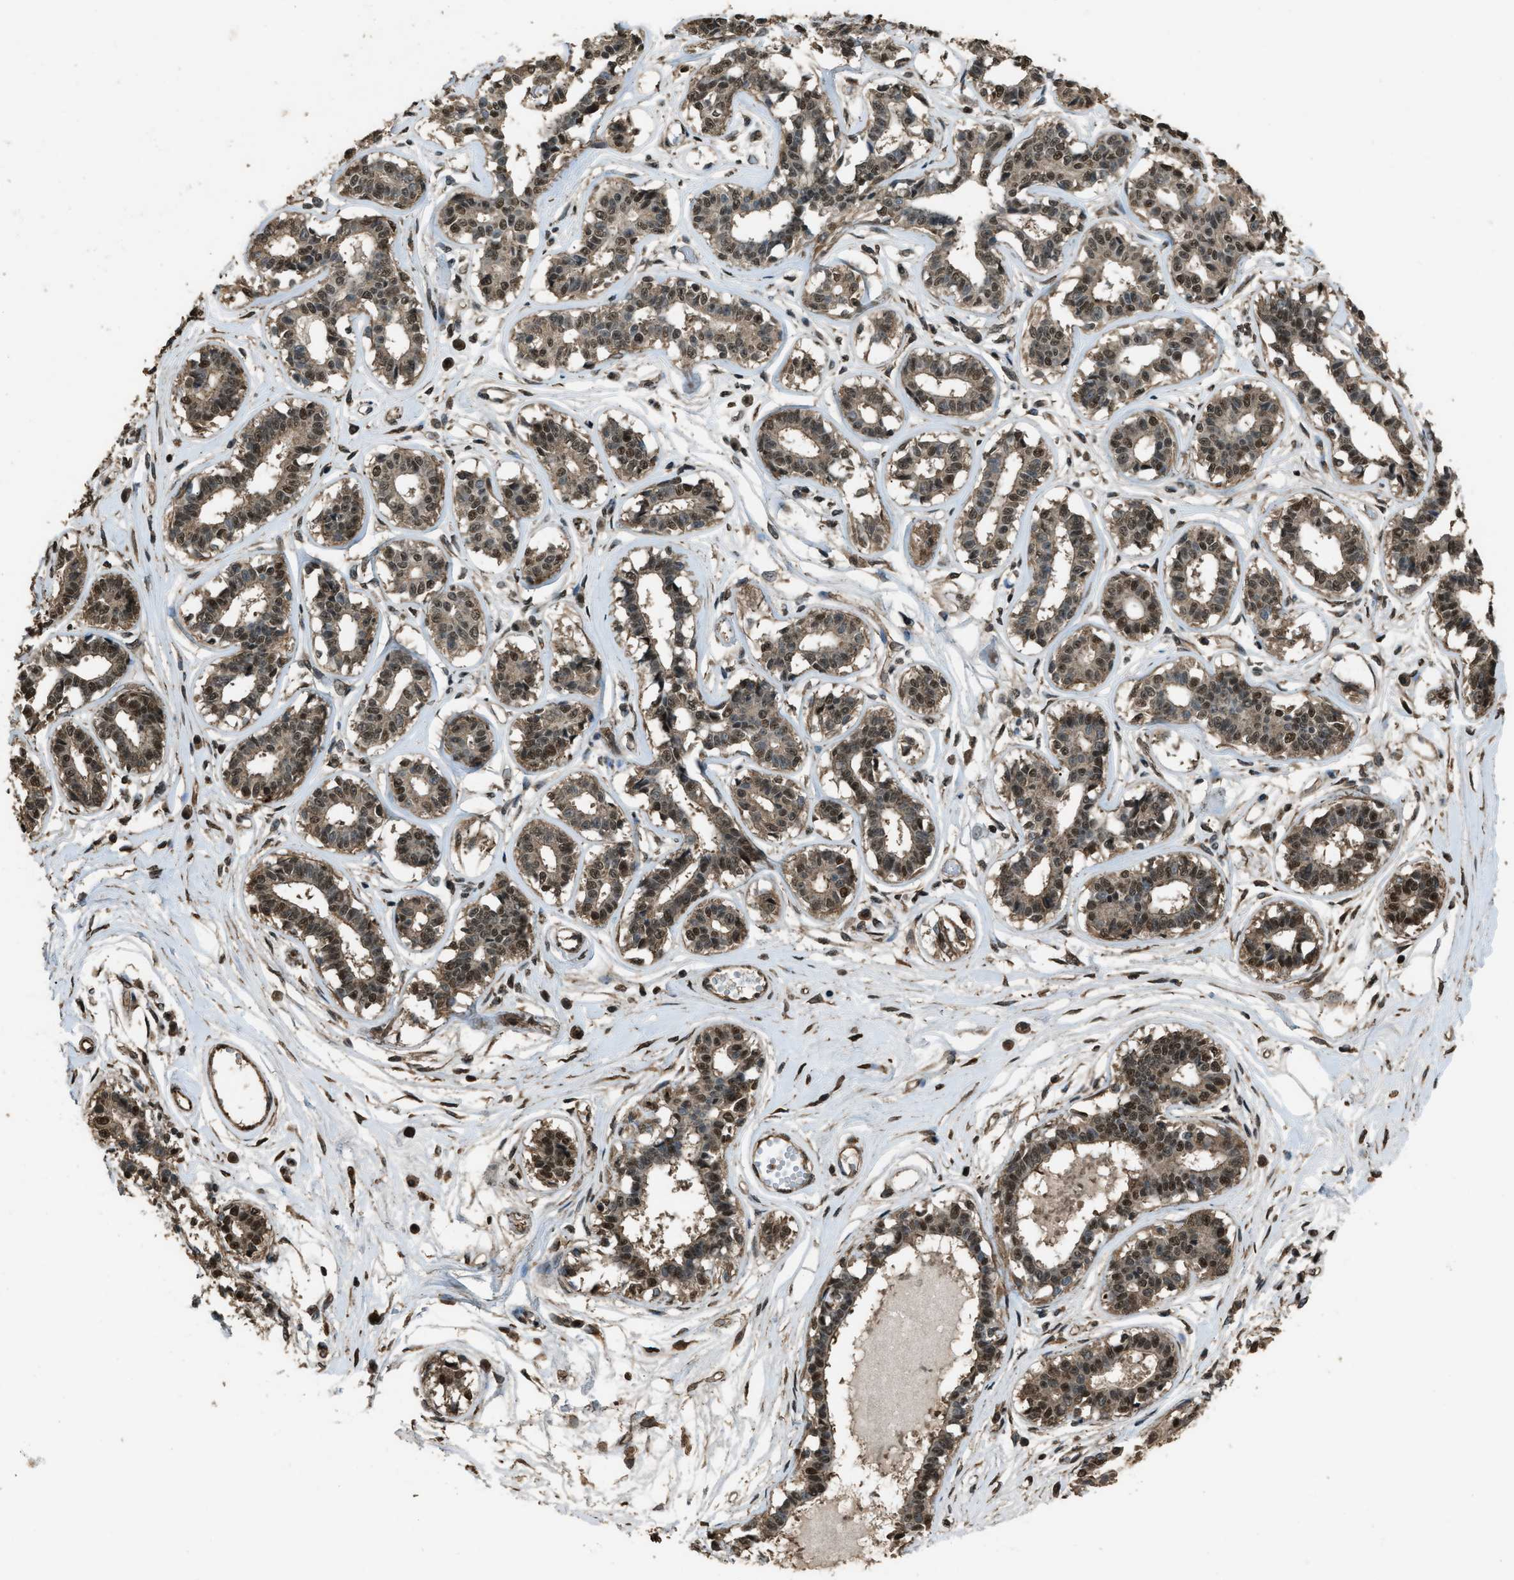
{"staining": {"intensity": "moderate", "quantity": ">75%", "location": "cytoplasmic/membranous,nuclear"}, "tissue": "breast", "cell_type": "Glandular cells", "image_type": "normal", "snomed": [{"axis": "morphology", "description": "Normal tissue, NOS"}, {"axis": "topography", "description": "Breast"}], "caption": "The photomicrograph reveals a brown stain indicating the presence of a protein in the cytoplasmic/membranous,nuclear of glandular cells in breast.", "gene": "SERTAD2", "patient": {"sex": "female", "age": 45}}